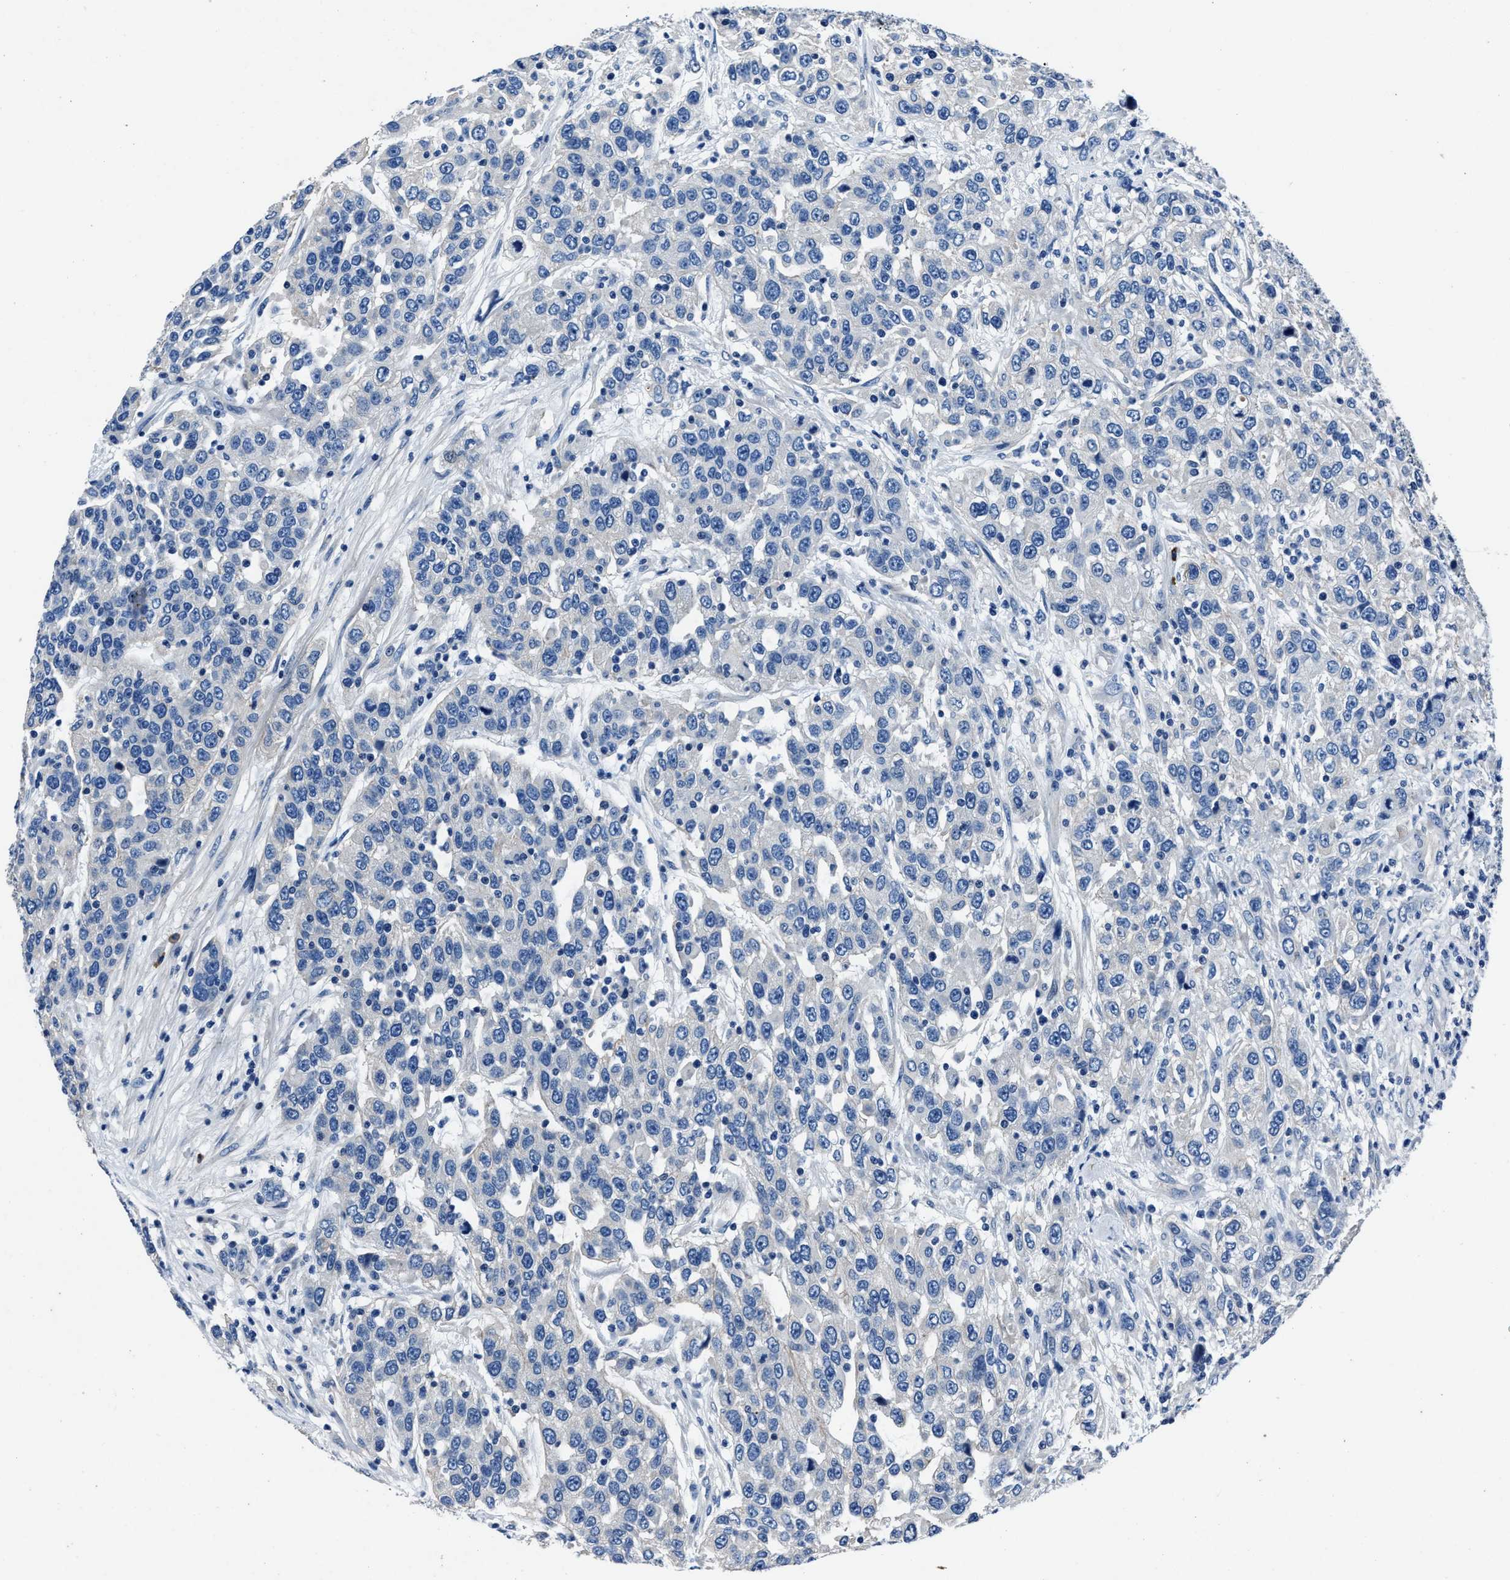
{"staining": {"intensity": "negative", "quantity": "none", "location": "none"}, "tissue": "urothelial cancer", "cell_type": "Tumor cells", "image_type": "cancer", "snomed": [{"axis": "morphology", "description": "Urothelial carcinoma, High grade"}, {"axis": "topography", "description": "Urinary bladder"}], "caption": "Tumor cells are negative for protein expression in human high-grade urothelial carcinoma. The staining is performed using DAB (3,3'-diaminobenzidine) brown chromogen with nuclei counter-stained in using hematoxylin.", "gene": "NACAD", "patient": {"sex": "female", "age": 80}}